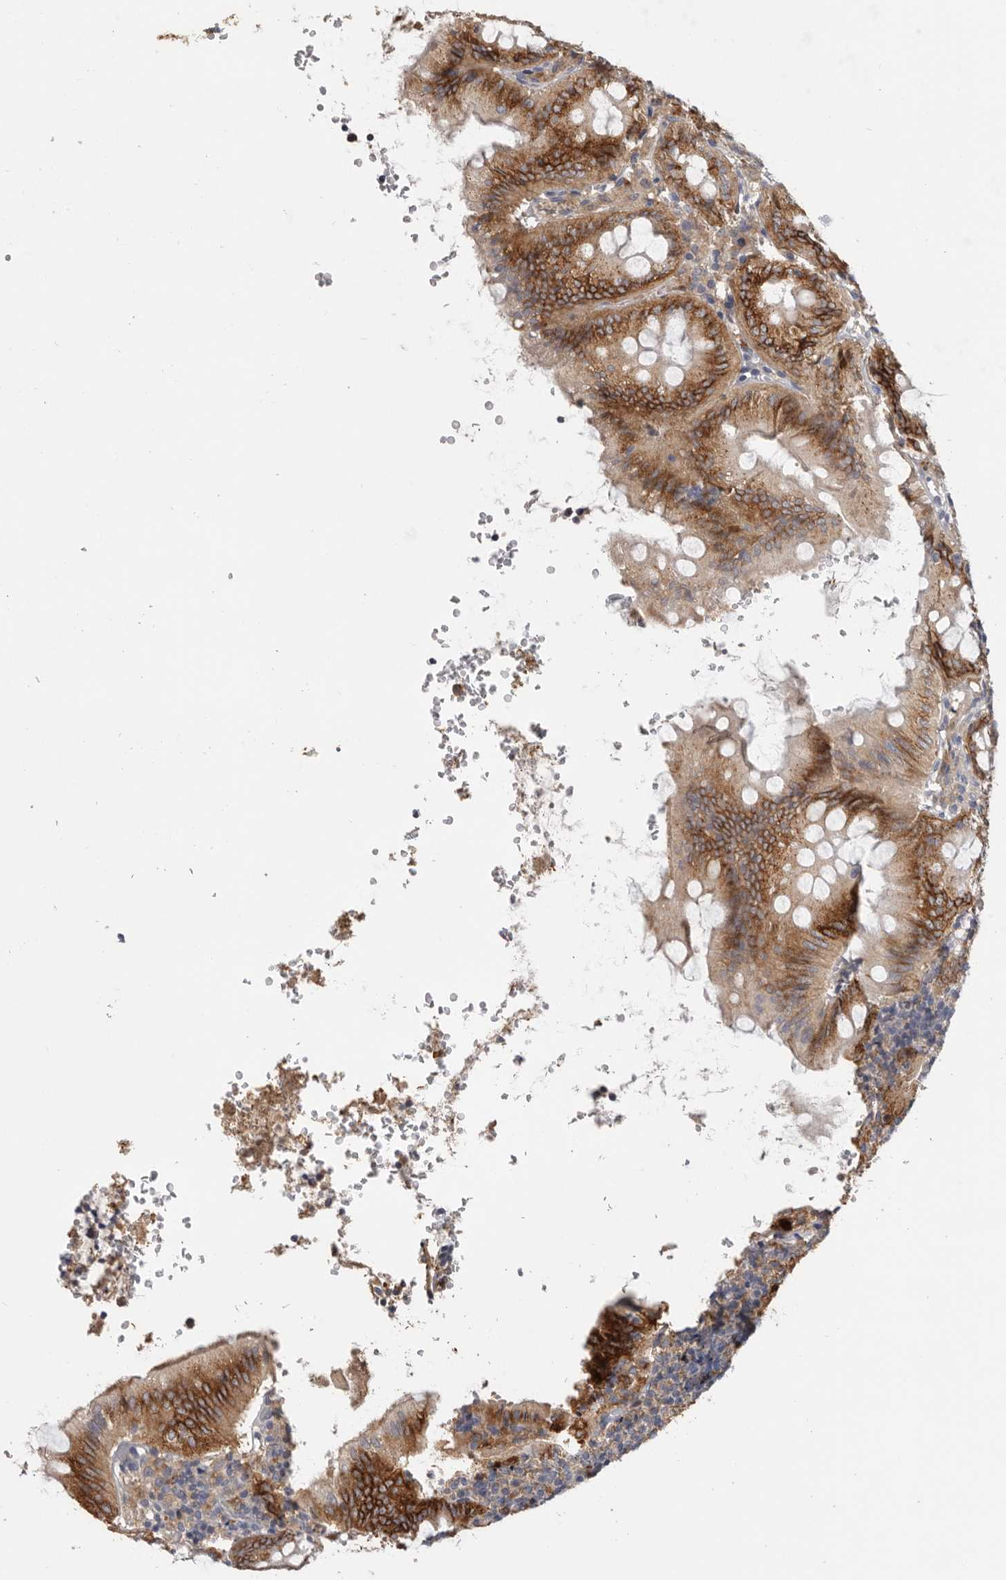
{"staining": {"intensity": "moderate", "quantity": ">75%", "location": "cytoplasmic/membranous"}, "tissue": "appendix", "cell_type": "Glandular cells", "image_type": "normal", "snomed": [{"axis": "morphology", "description": "Normal tissue, NOS"}, {"axis": "topography", "description": "Appendix"}], "caption": "Brown immunohistochemical staining in benign appendix exhibits moderate cytoplasmic/membranous expression in about >75% of glandular cells.", "gene": "TFRC", "patient": {"sex": "male", "age": 8}}